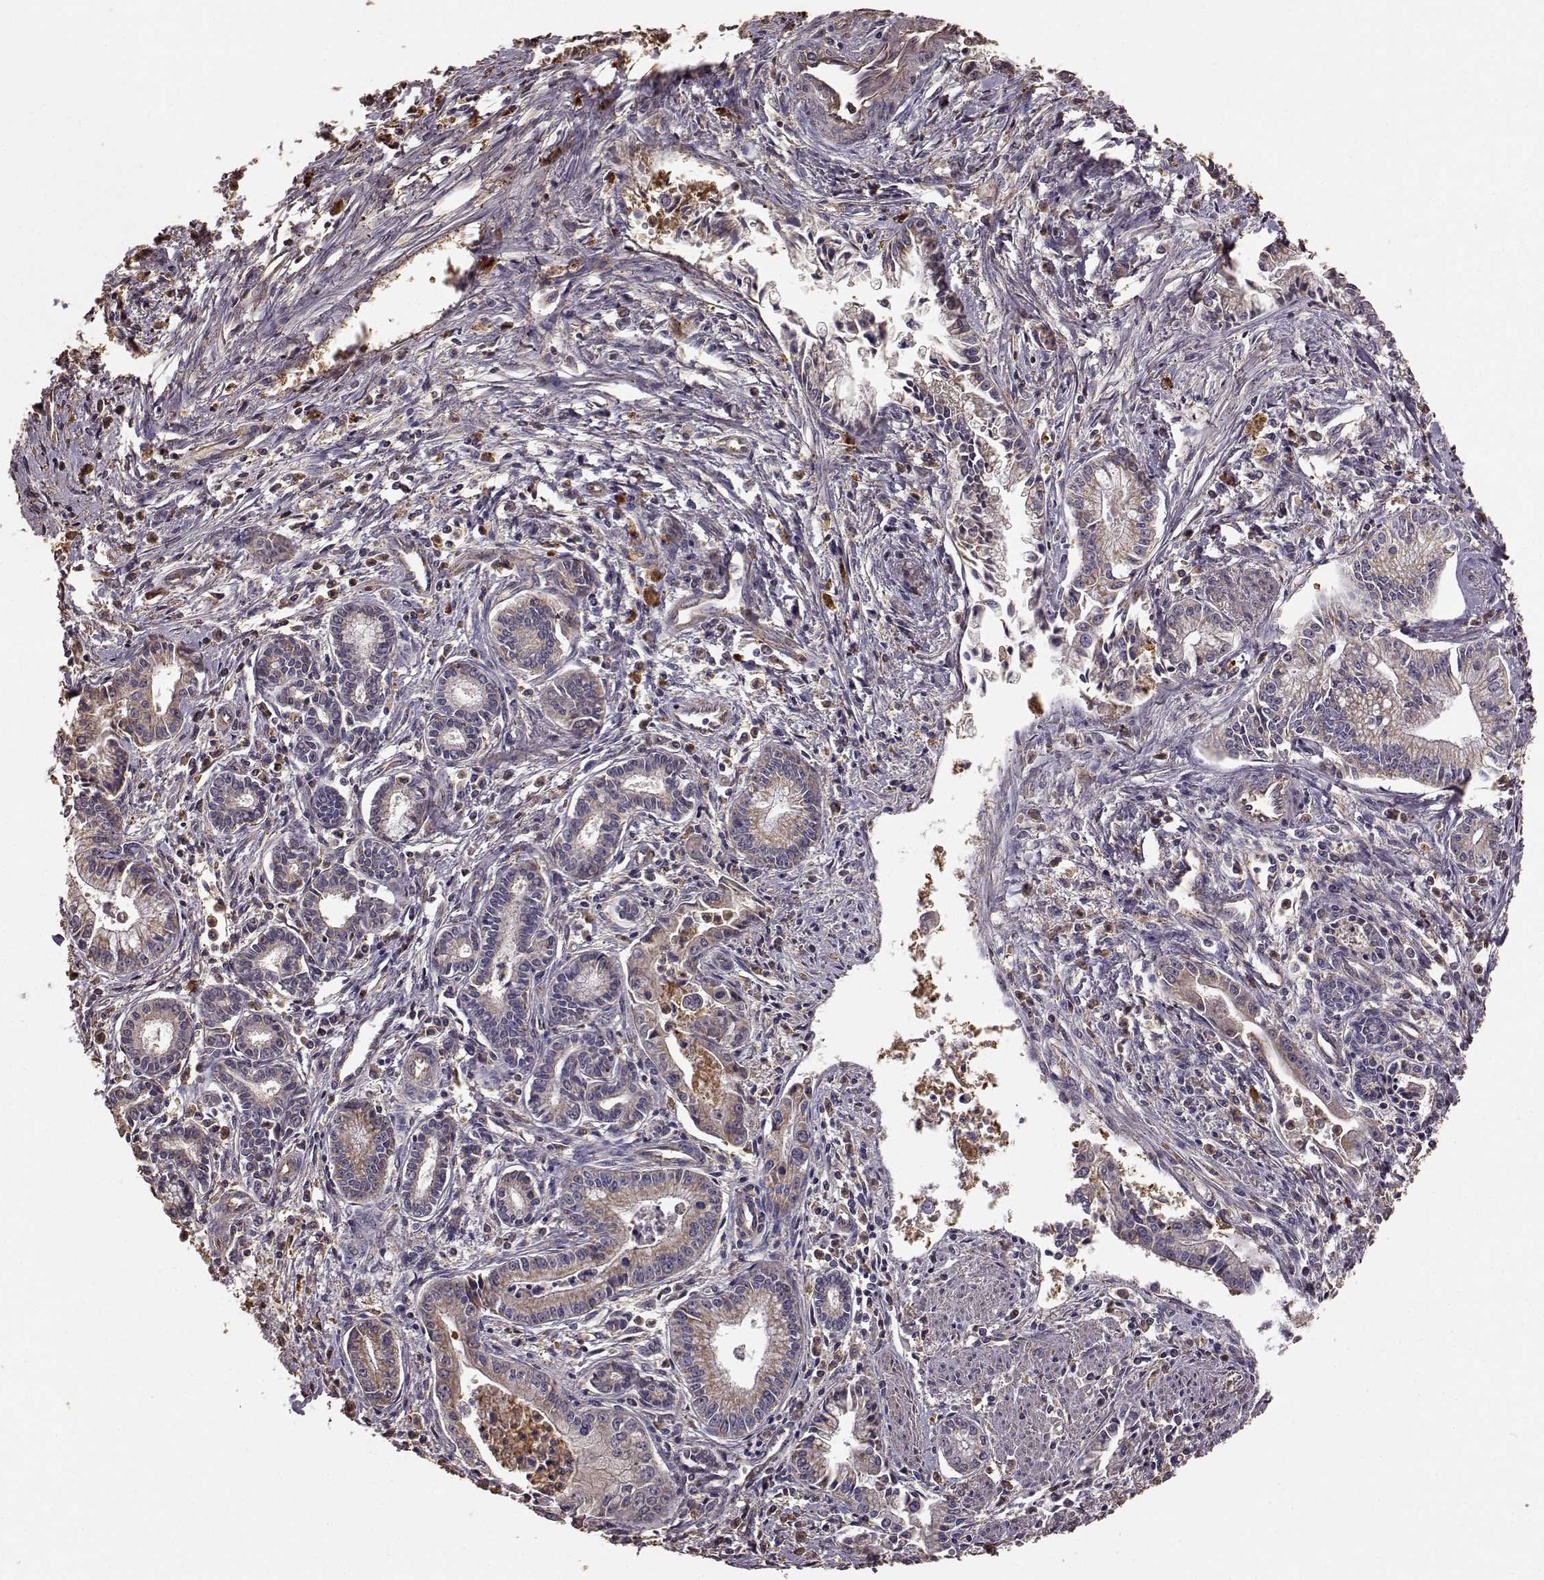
{"staining": {"intensity": "weak", "quantity": ">75%", "location": "cytoplasmic/membranous"}, "tissue": "pancreatic cancer", "cell_type": "Tumor cells", "image_type": "cancer", "snomed": [{"axis": "morphology", "description": "Adenocarcinoma, NOS"}, {"axis": "topography", "description": "Pancreas"}], "caption": "A low amount of weak cytoplasmic/membranous staining is identified in approximately >75% of tumor cells in pancreatic adenocarcinoma tissue. The protein of interest is stained brown, and the nuclei are stained in blue (DAB (3,3'-diaminobenzidine) IHC with brightfield microscopy, high magnification).", "gene": "PTGES2", "patient": {"sex": "female", "age": 65}}